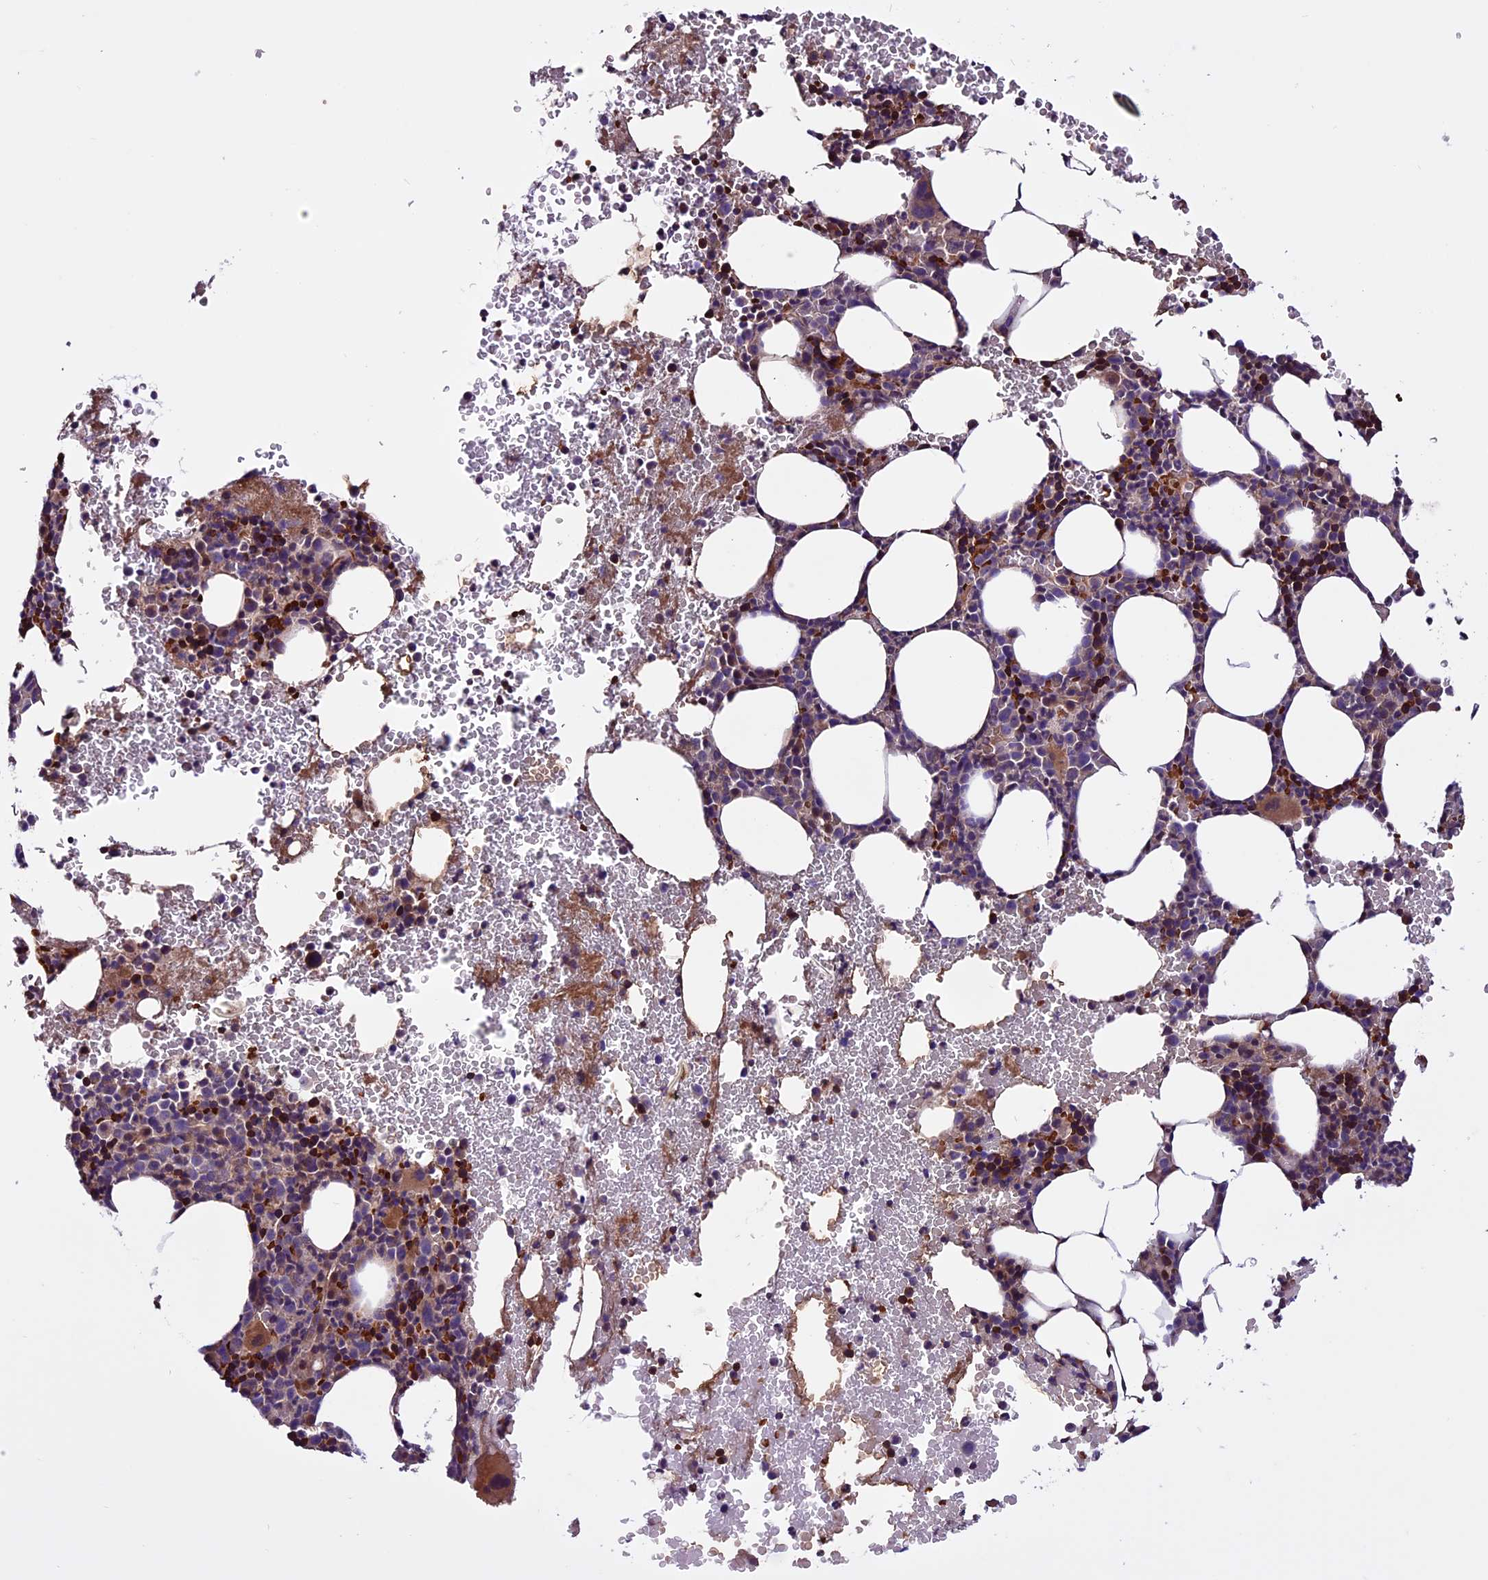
{"staining": {"intensity": "moderate", "quantity": "25%-75%", "location": "cytoplasmic/membranous"}, "tissue": "bone marrow", "cell_type": "Hematopoietic cells", "image_type": "normal", "snomed": [{"axis": "morphology", "description": "Normal tissue, NOS"}, {"axis": "morphology", "description": "Inflammation, NOS"}, {"axis": "topography", "description": "Bone marrow"}], "caption": "DAB (3,3'-diaminobenzidine) immunohistochemical staining of normal human bone marrow displays moderate cytoplasmic/membranous protein expression in about 25%-75% of hematopoietic cells.", "gene": "RINL", "patient": {"sex": "female", "age": 78}}